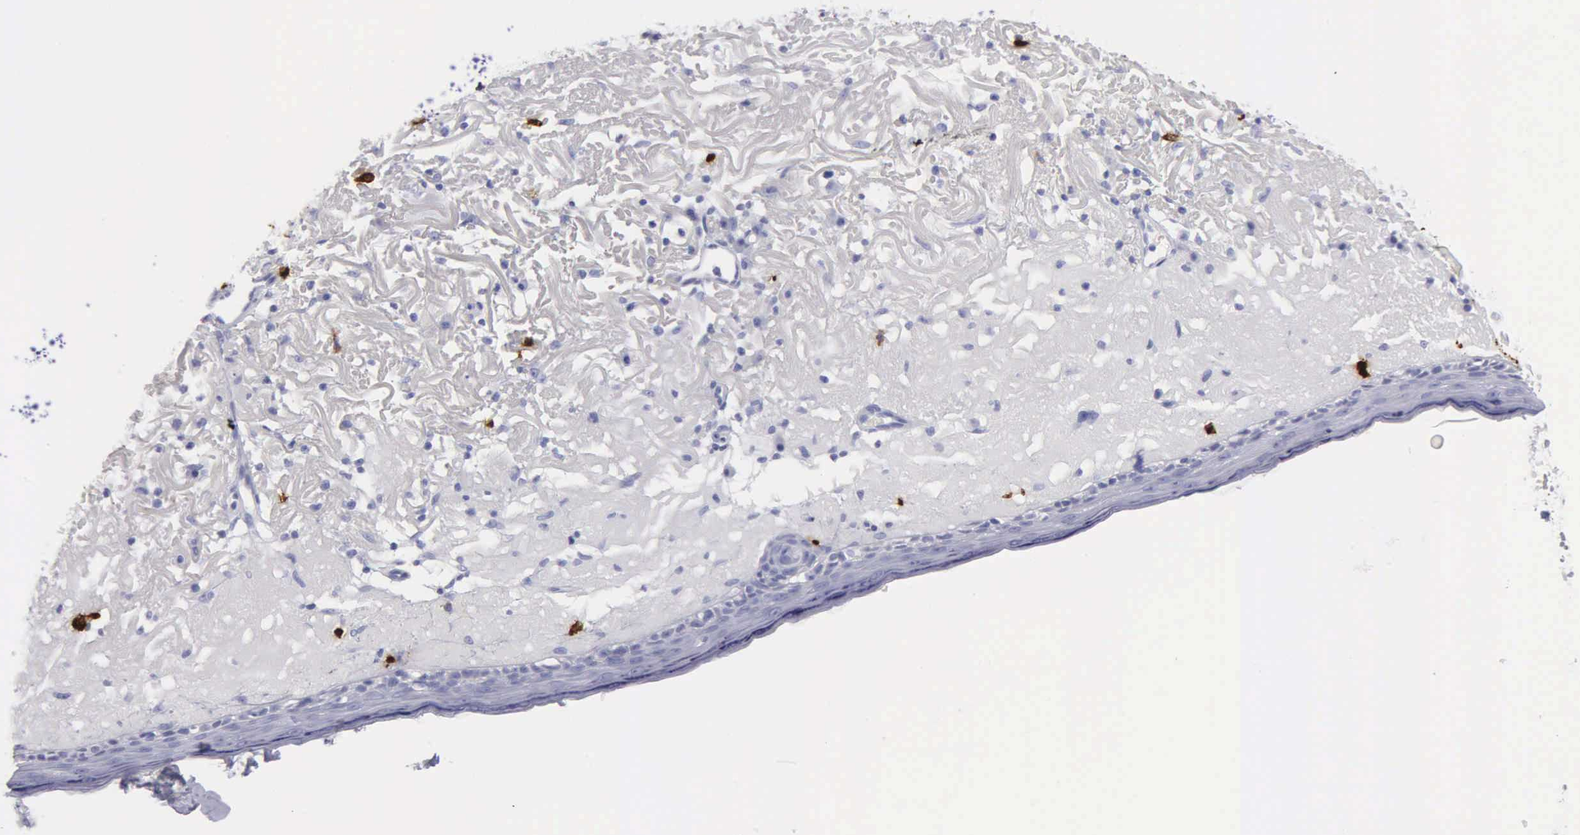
{"staining": {"intensity": "negative", "quantity": "none", "location": "none"}, "tissue": "skin", "cell_type": "Fibroblasts", "image_type": "normal", "snomed": [{"axis": "morphology", "description": "Normal tissue, NOS"}, {"axis": "topography", "description": "Skin"}], "caption": "The photomicrograph displays no staining of fibroblasts in benign skin. (DAB (3,3'-diaminobenzidine) immunohistochemistry with hematoxylin counter stain).", "gene": "CTSG", "patient": {"sex": "female", "age": 90}}